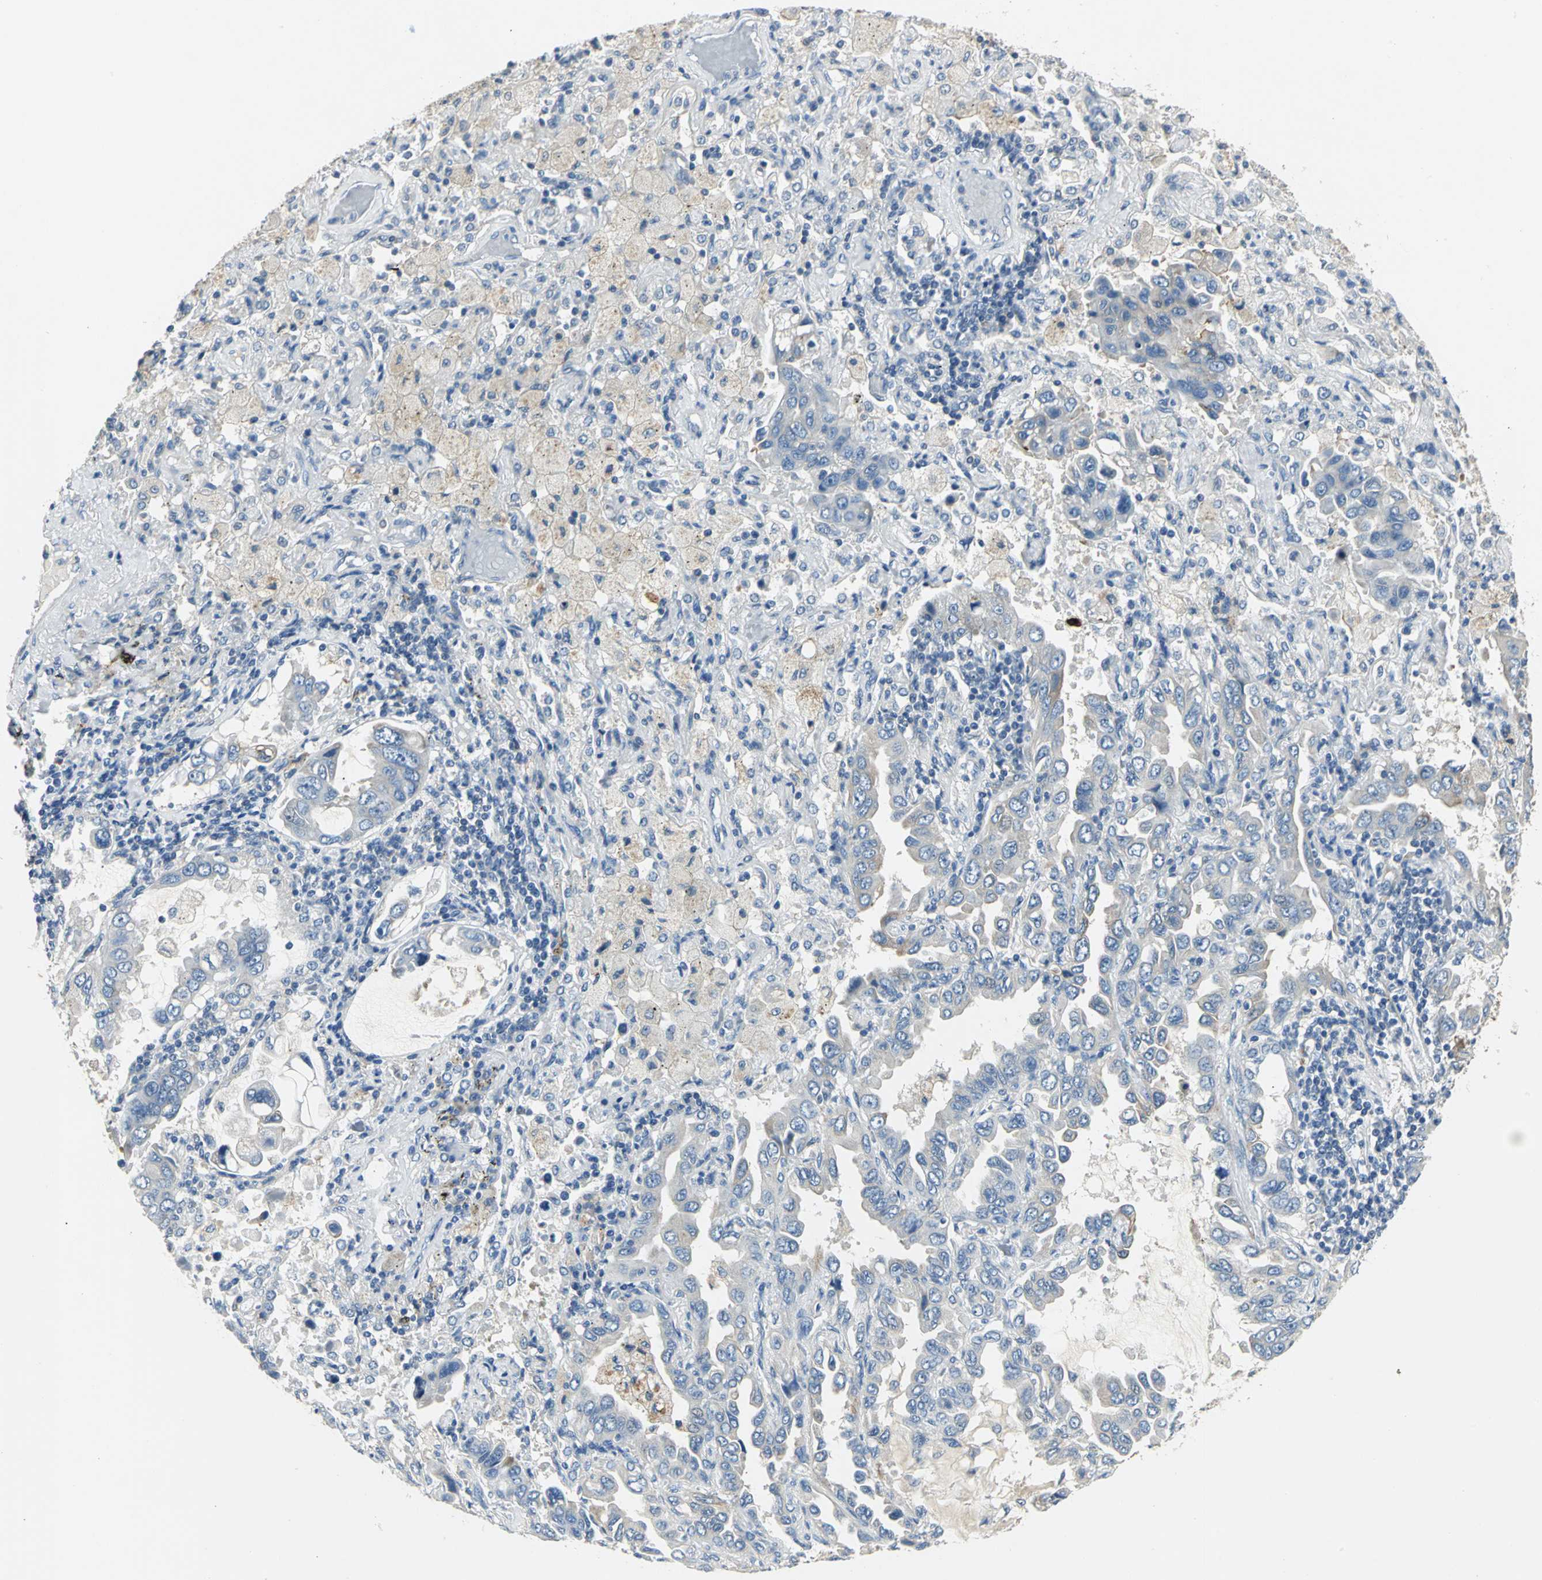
{"staining": {"intensity": "negative", "quantity": "none", "location": "none"}, "tissue": "lung cancer", "cell_type": "Tumor cells", "image_type": "cancer", "snomed": [{"axis": "morphology", "description": "Adenocarcinoma, NOS"}, {"axis": "topography", "description": "Lung"}], "caption": "Lung cancer stained for a protein using IHC displays no positivity tumor cells.", "gene": "B3GNT2", "patient": {"sex": "male", "age": 64}}